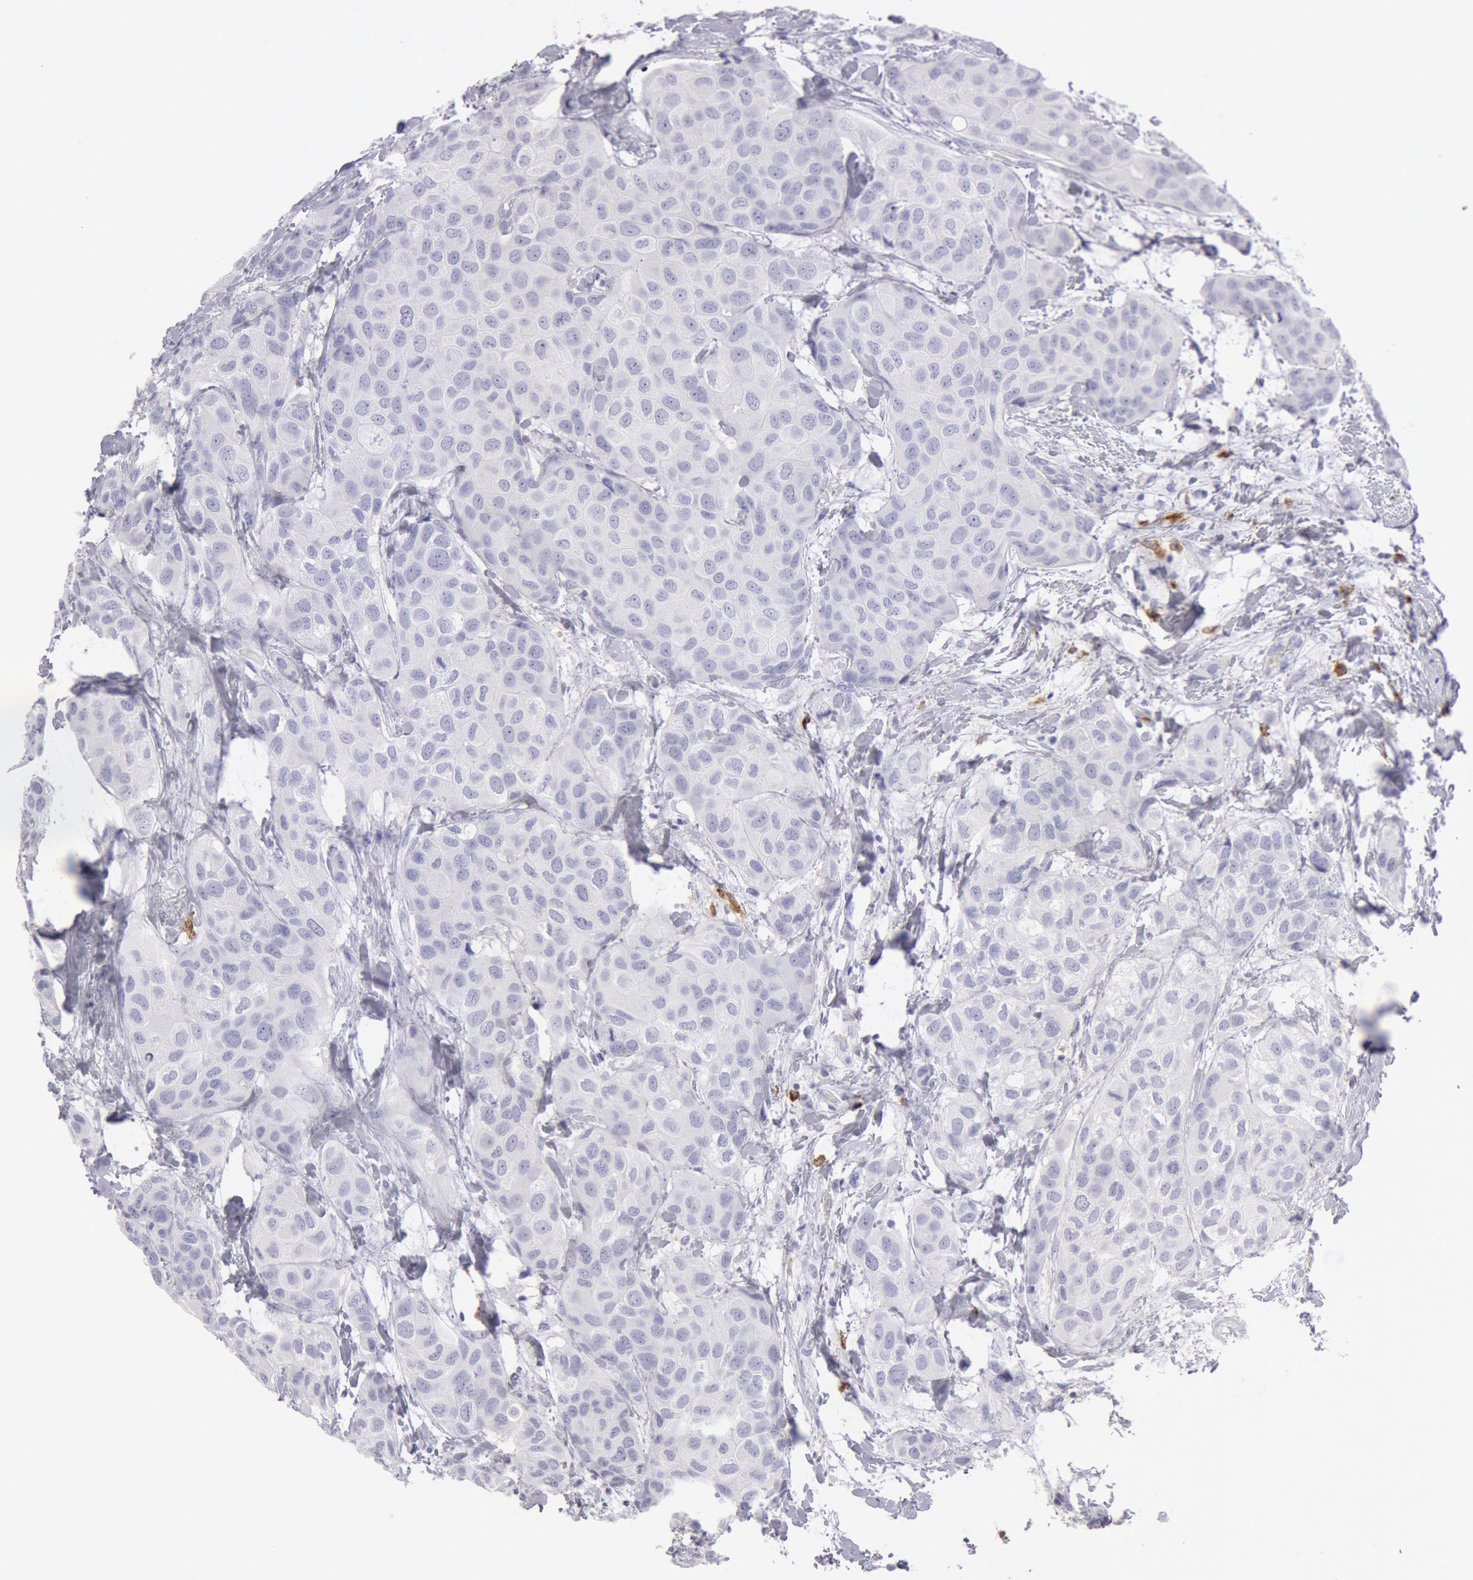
{"staining": {"intensity": "negative", "quantity": "none", "location": "none"}, "tissue": "breast cancer", "cell_type": "Tumor cells", "image_type": "cancer", "snomed": [{"axis": "morphology", "description": "Duct carcinoma"}, {"axis": "topography", "description": "Breast"}], "caption": "The photomicrograph exhibits no significant staining in tumor cells of breast cancer (invasive ductal carcinoma).", "gene": "FCN1", "patient": {"sex": "female", "age": 68}}